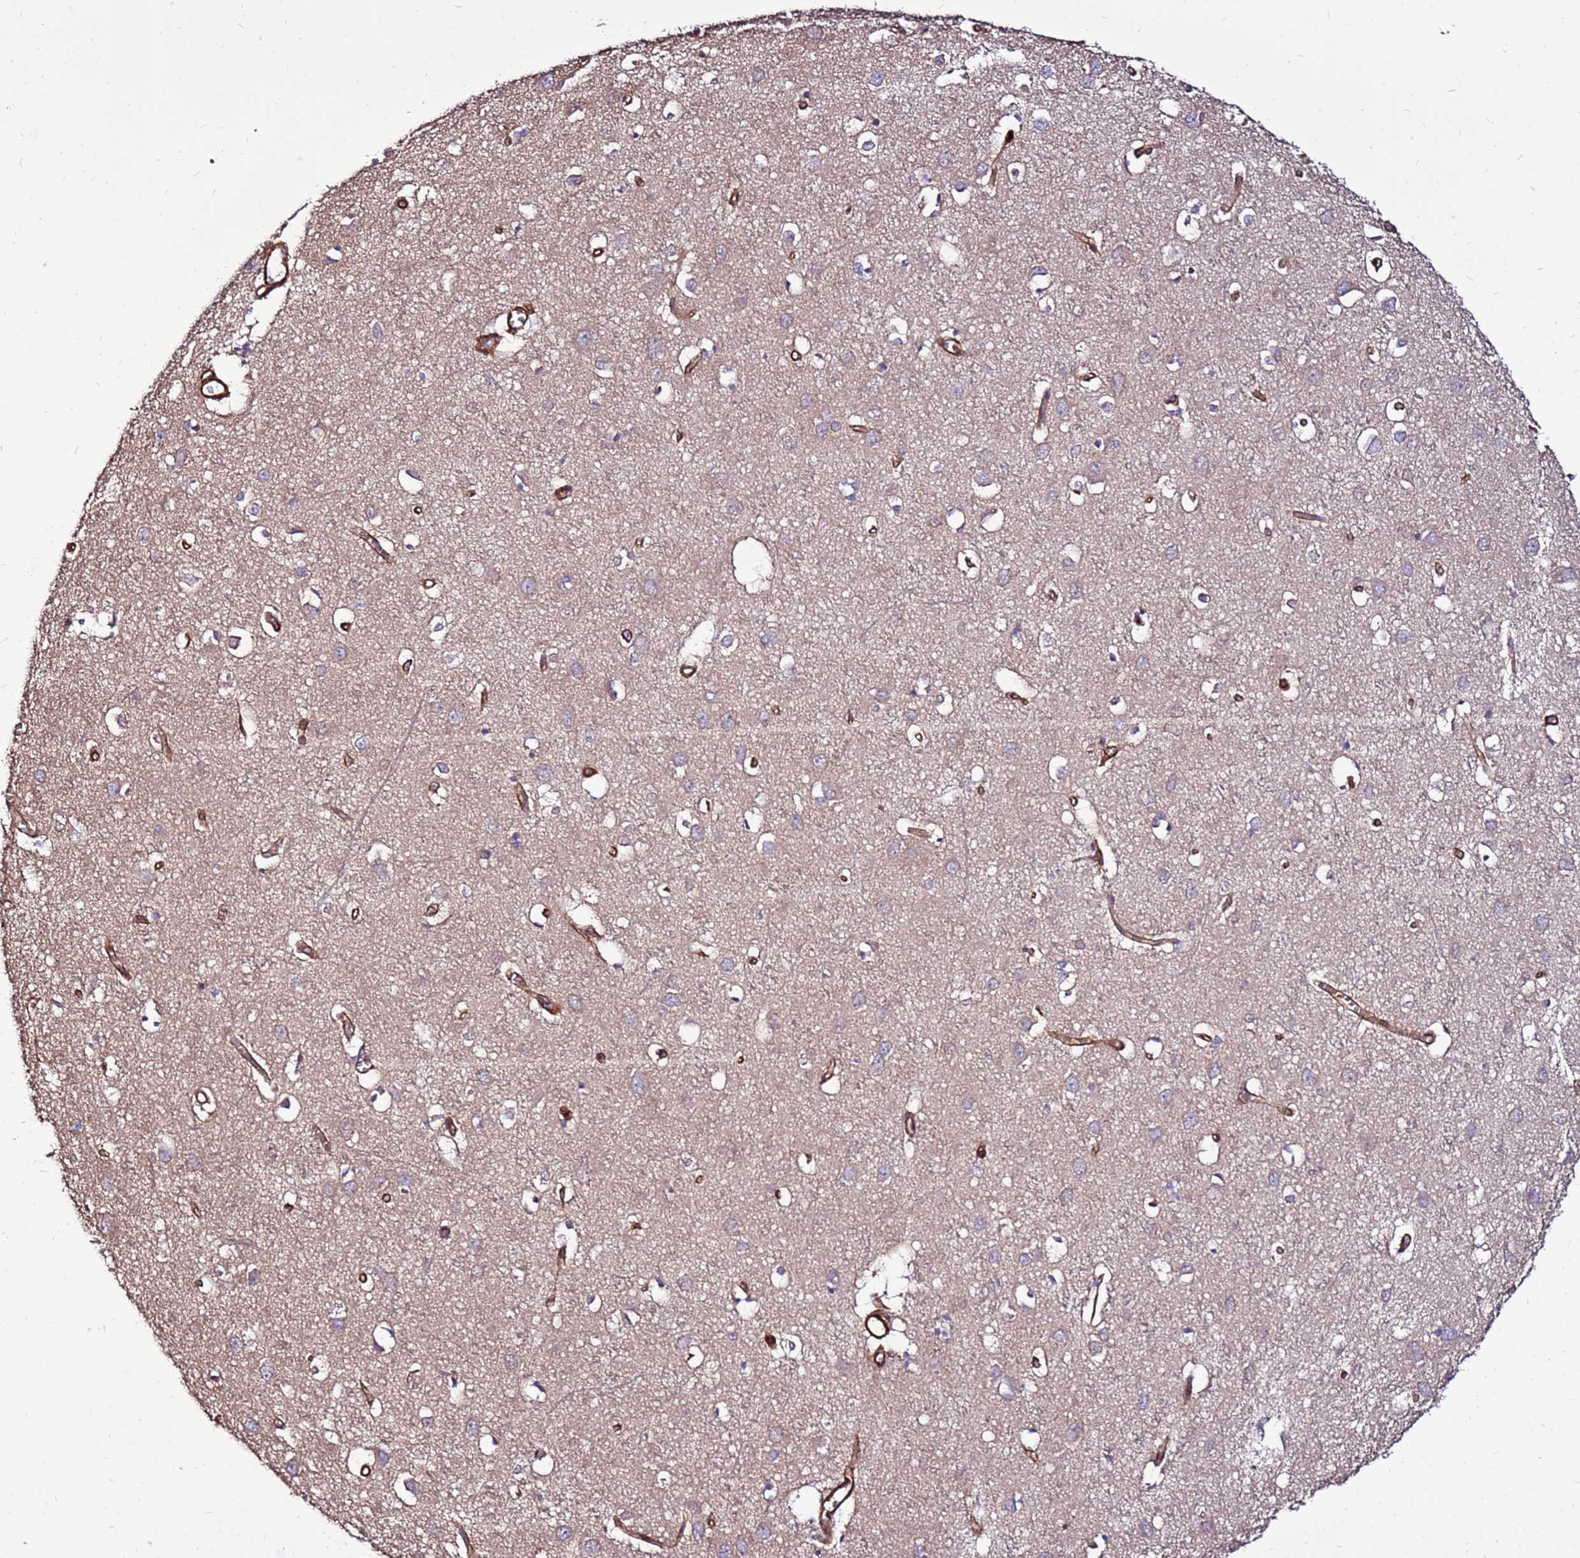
{"staining": {"intensity": "moderate", "quantity": ">75%", "location": "cytoplasmic/membranous"}, "tissue": "cerebral cortex", "cell_type": "Endothelial cells", "image_type": "normal", "snomed": [{"axis": "morphology", "description": "Normal tissue, NOS"}, {"axis": "topography", "description": "Cerebral cortex"}], "caption": "Endothelial cells reveal medium levels of moderate cytoplasmic/membranous expression in about >75% of cells in unremarkable cerebral cortex.", "gene": "EI24", "patient": {"sex": "female", "age": 64}}